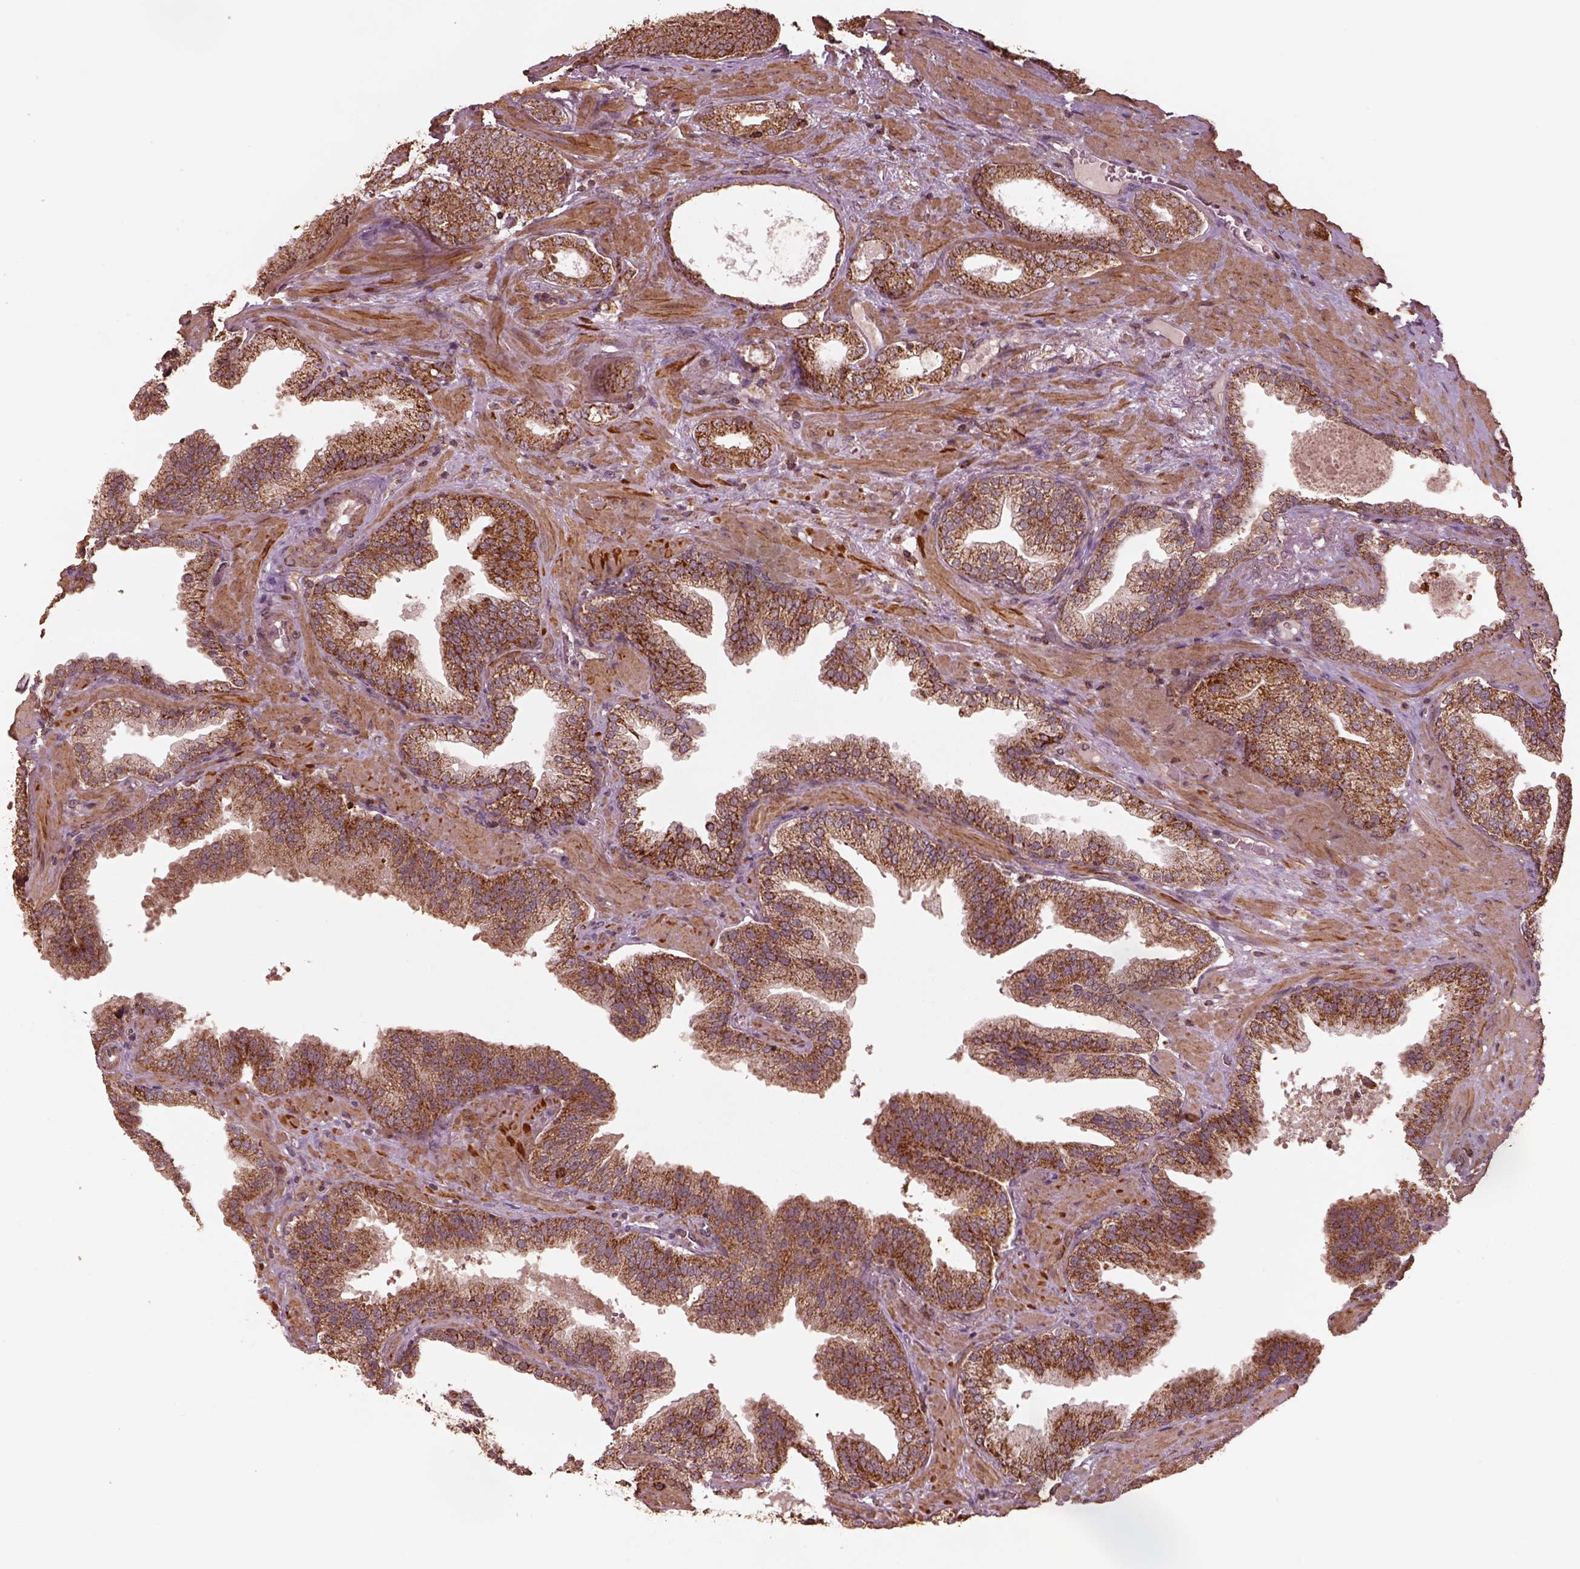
{"staining": {"intensity": "strong", "quantity": ">75%", "location": "cytoplasmic/membranous"}, "tissue": "prostate cancer", "cell_type": "Tumor cells", "image_type": "cancer", "snomed": [{"axis": "morphology", "description": "Adenocarcinoma, NOS"}, {"axis": "topography", "description": "Prostate"}], "caption": "Human prostate cancer stained for a protein (brown) displays strong cytoplasmic/membranous positive staining in approximately >75% of tumor cells.", "gene": "SEL1L3", "patient": {"sex": "male", "age": 63}}